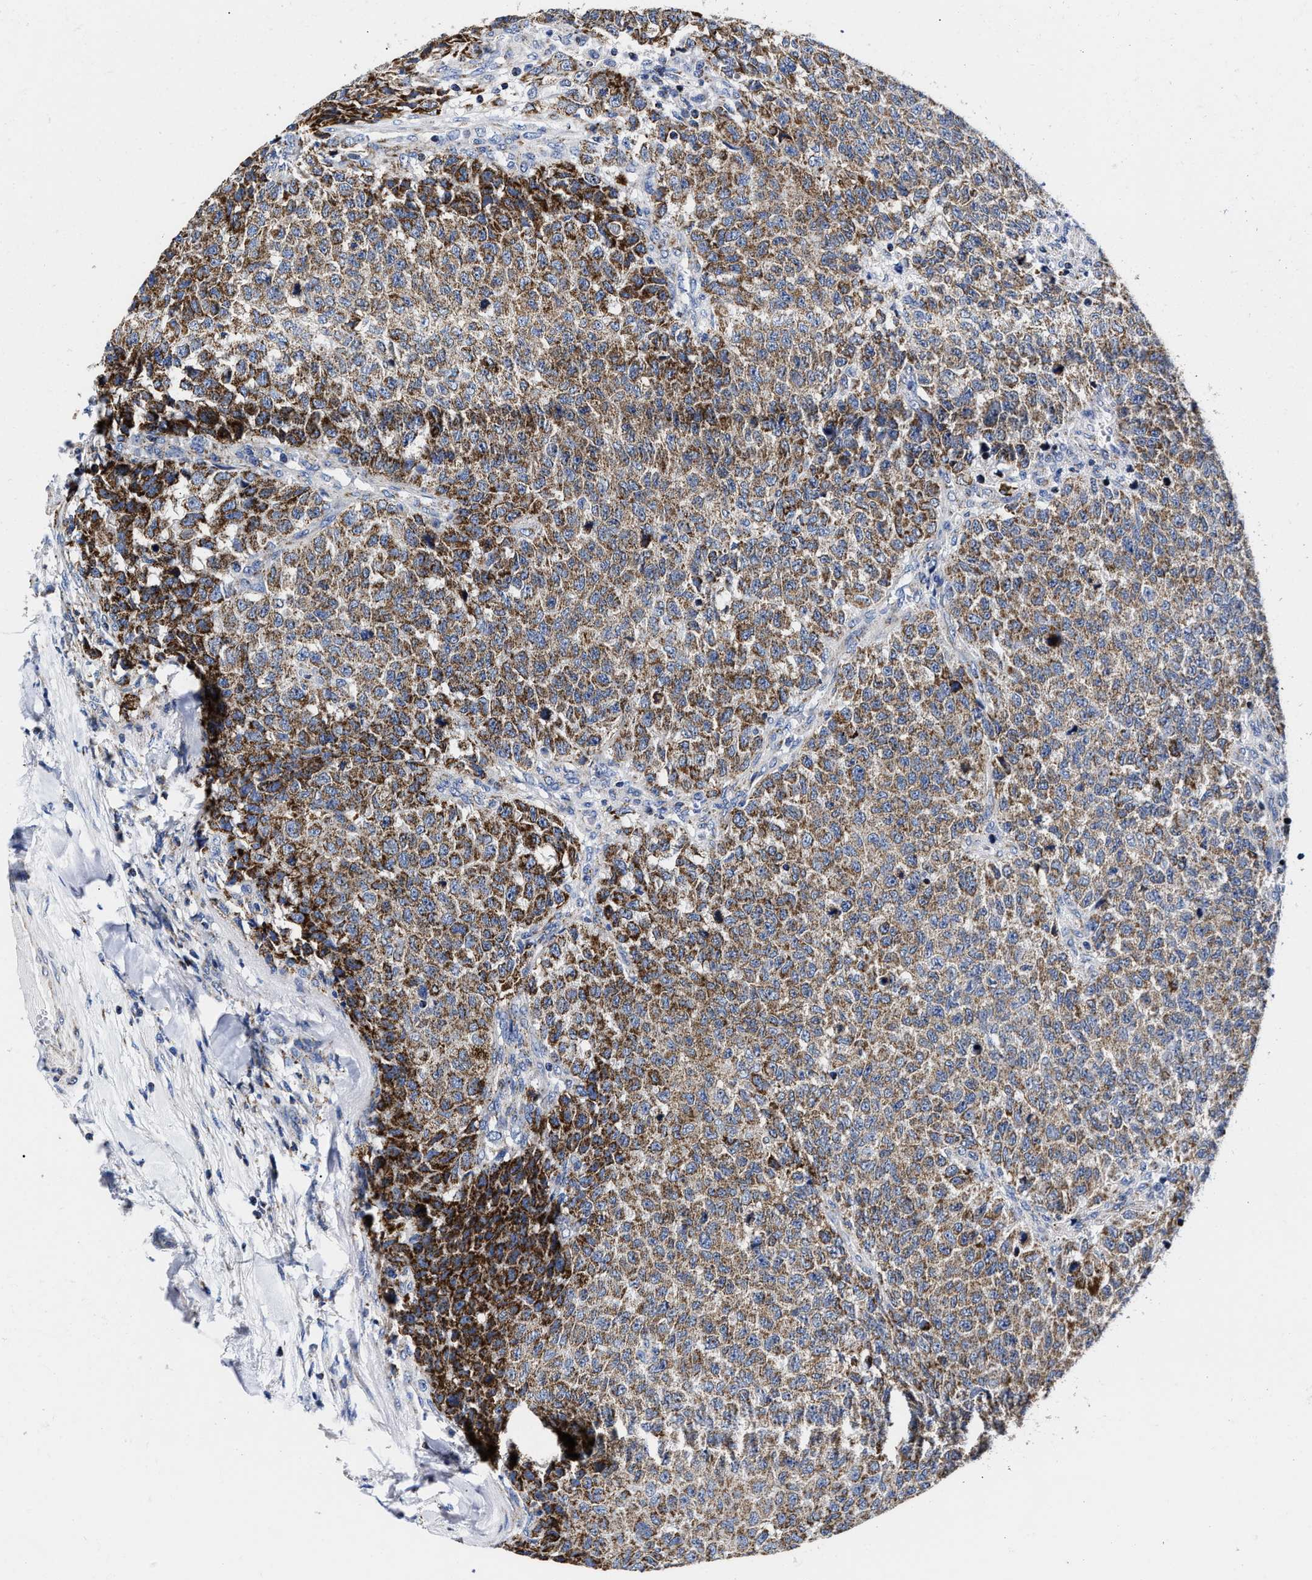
{"staining": {"intensity": "strong", "quantity": ">75%", "location": "cytoplasmic/membranous"}, "tissue": "testis cancer", "cell_type": "Tumor cells", "image_type": "cancer", "snomed": [{"axis": "morphology", "description": "Seminoma, NOS"}, {"axis": "topography", "description": "Testis"}], "caption": "Testis cancer (seminoma) stained with immunohistochemistry displays strong cytoplasmic/membranous staining in approximately >75% of tumor cells. (DAB (3,3'-diaminobenzidine) IHC, brown staining for protein, blue staining for nuclei).", "gene": "HINT2", "patient": {"sex": "male", "age": 59}}